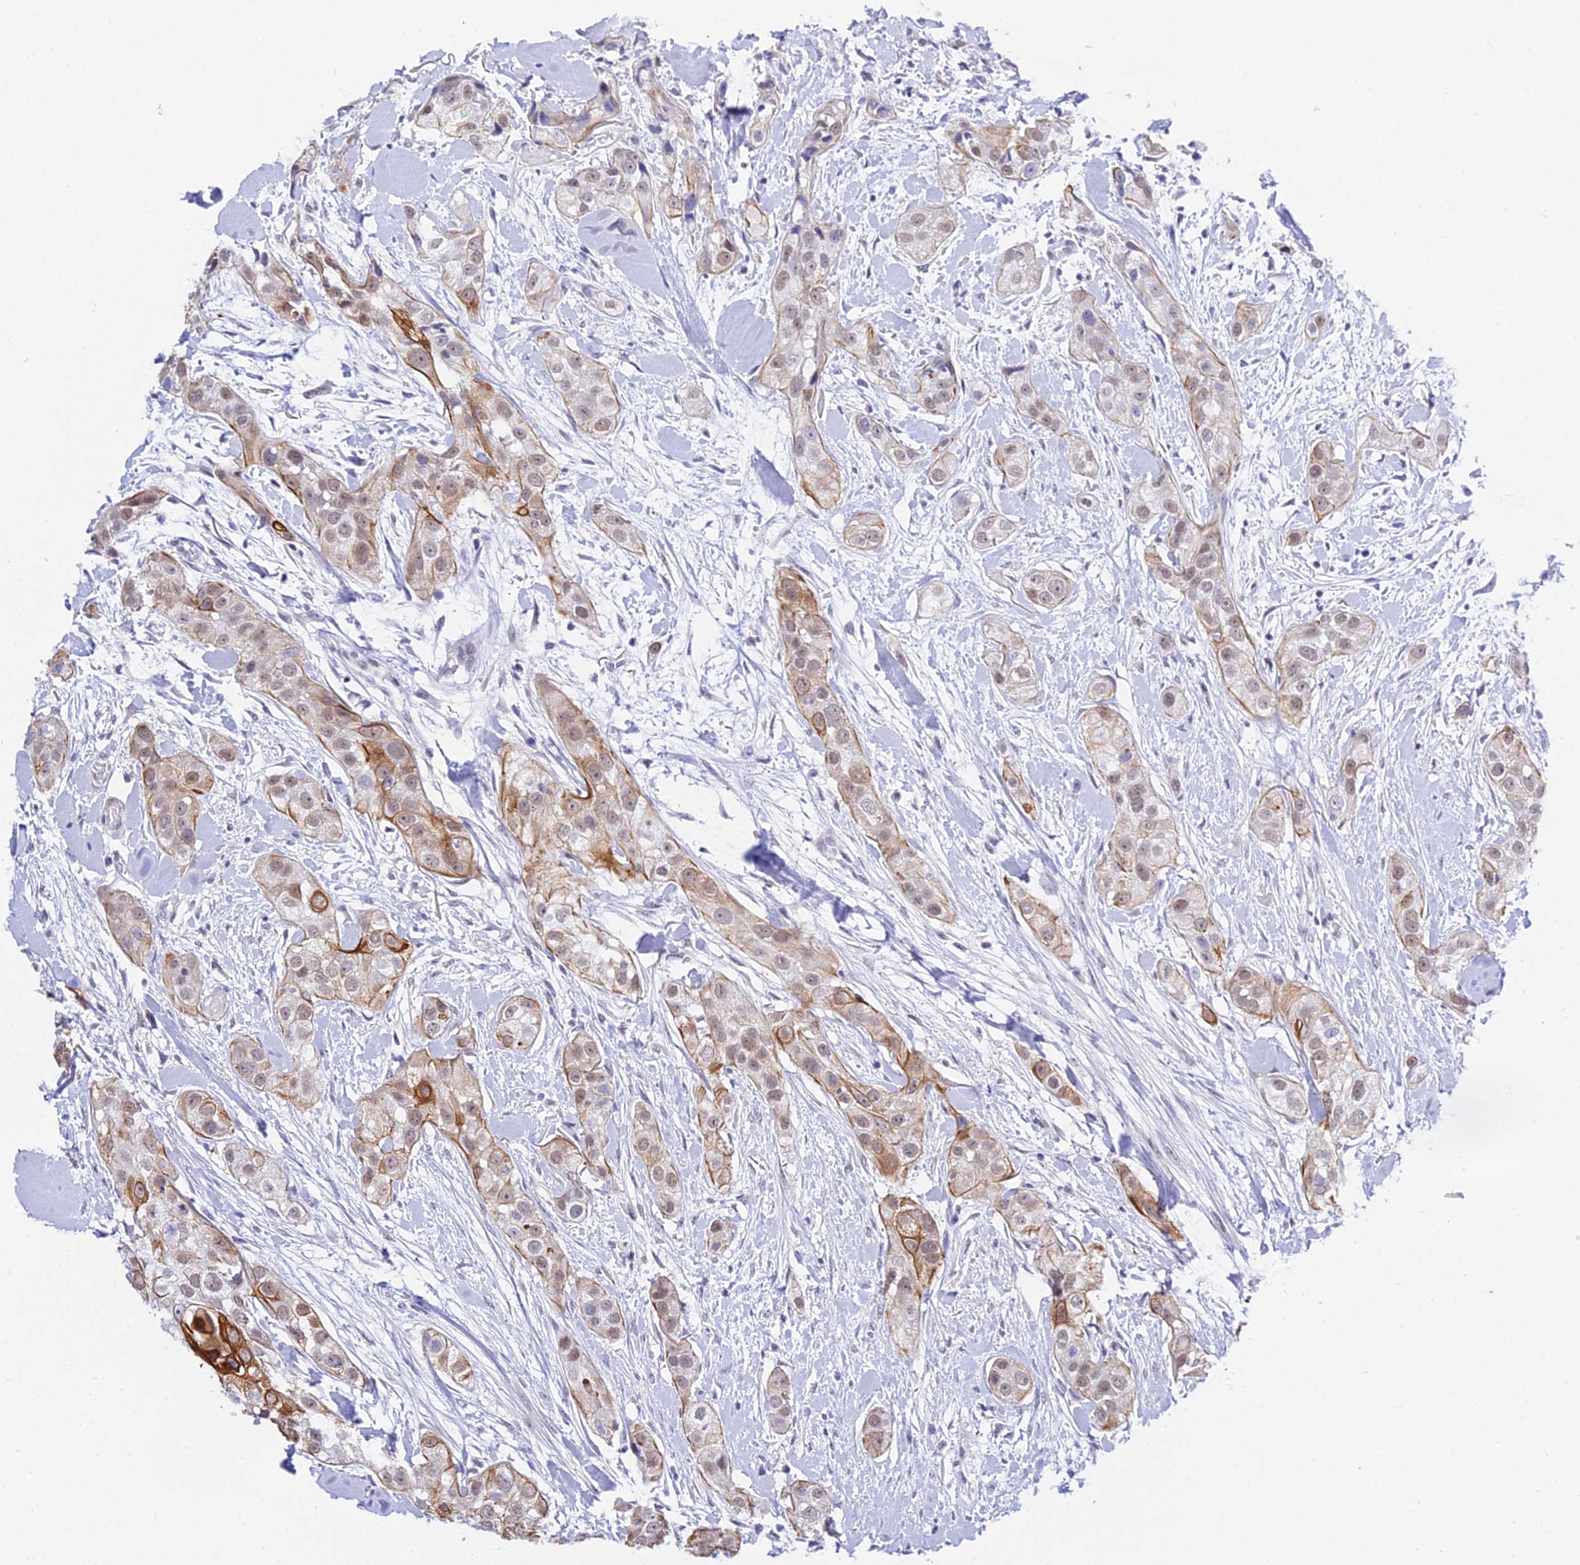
{"staining": {"intensity": "moderate", "quantity": "25%-75%", "location": "cytoplasmic/membranous,nuclear"}, "tissue": "head and neck cancer", "cell_type": "Tumor cells", "image_type": "cancer", "snomed": [{"axis": "morphology", "description": "Normal tissue, NOS"}, {"axis": "morphology", "description": "Squamous cell carcinoma, NOS"}, {"axis": "topography", "description": "Skeletal muscle"}, {"axis": "topography", "description": "Head-Neck"}], "caption": "About 25%-75% of tumor cells in human head and neck cancer display moderate cytoplasmic/membranous and nuclear protein expression as visualized by brown immunohistochemical staining.", "gene": "ZNF628", "patient": {"sex": "male", "age": 51}}